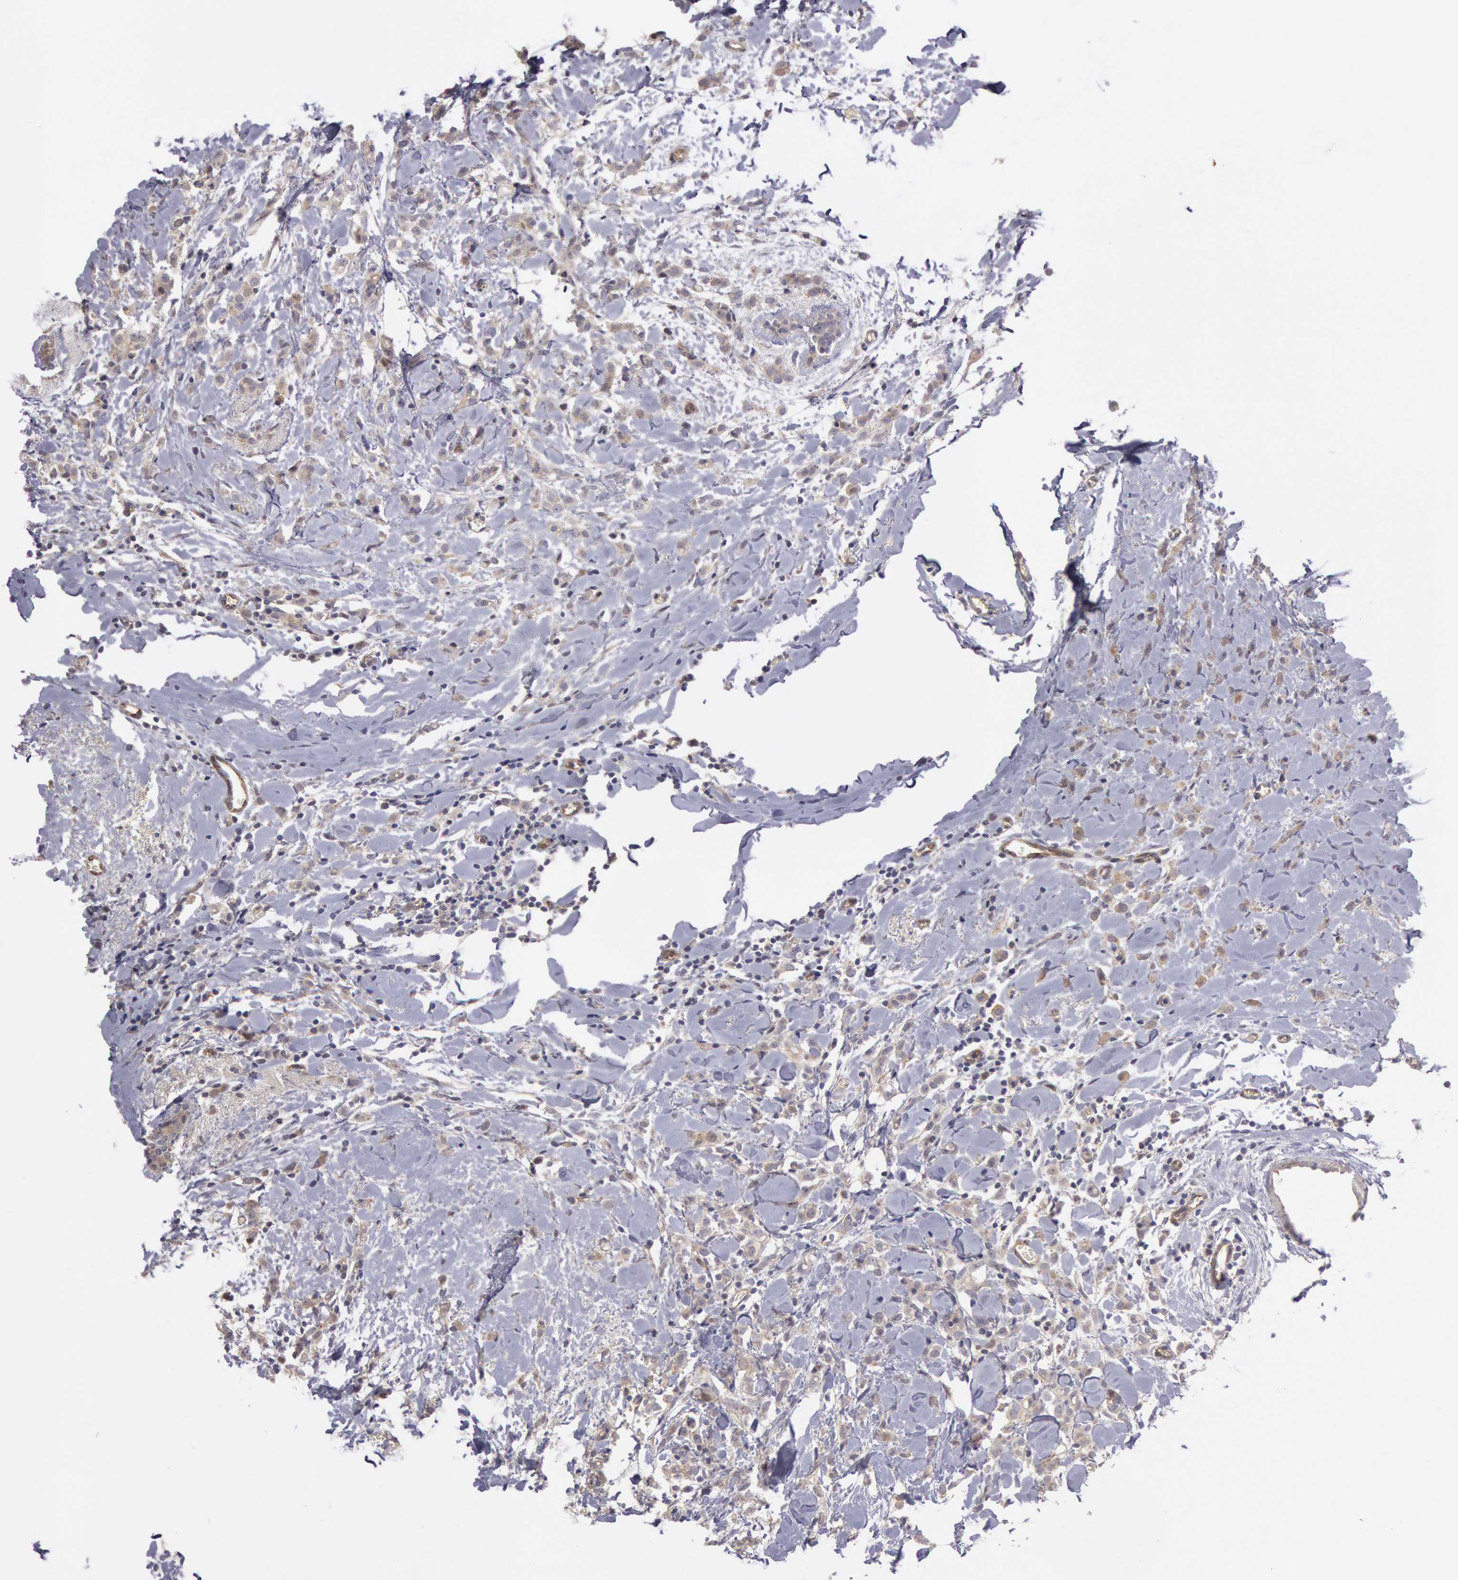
{"staining": {"intensity": "negative", "quantity": "none", "location": "none"}, "tissue": "breast cancer", "cell_type": "Tumor cells", "image_type": "cancer", "snomed": [{"axis": "morphology", "description": "Lobular carcinoma"}, {"axis": "topography", "description": "Breast"}], "caption": "A histopathology image of breast lobular carcinoma stained for a protein exhibits no brown staining in tumor cells.", "gene": "AMOTL1", "patient": {"sex": "female", "age": 57}}